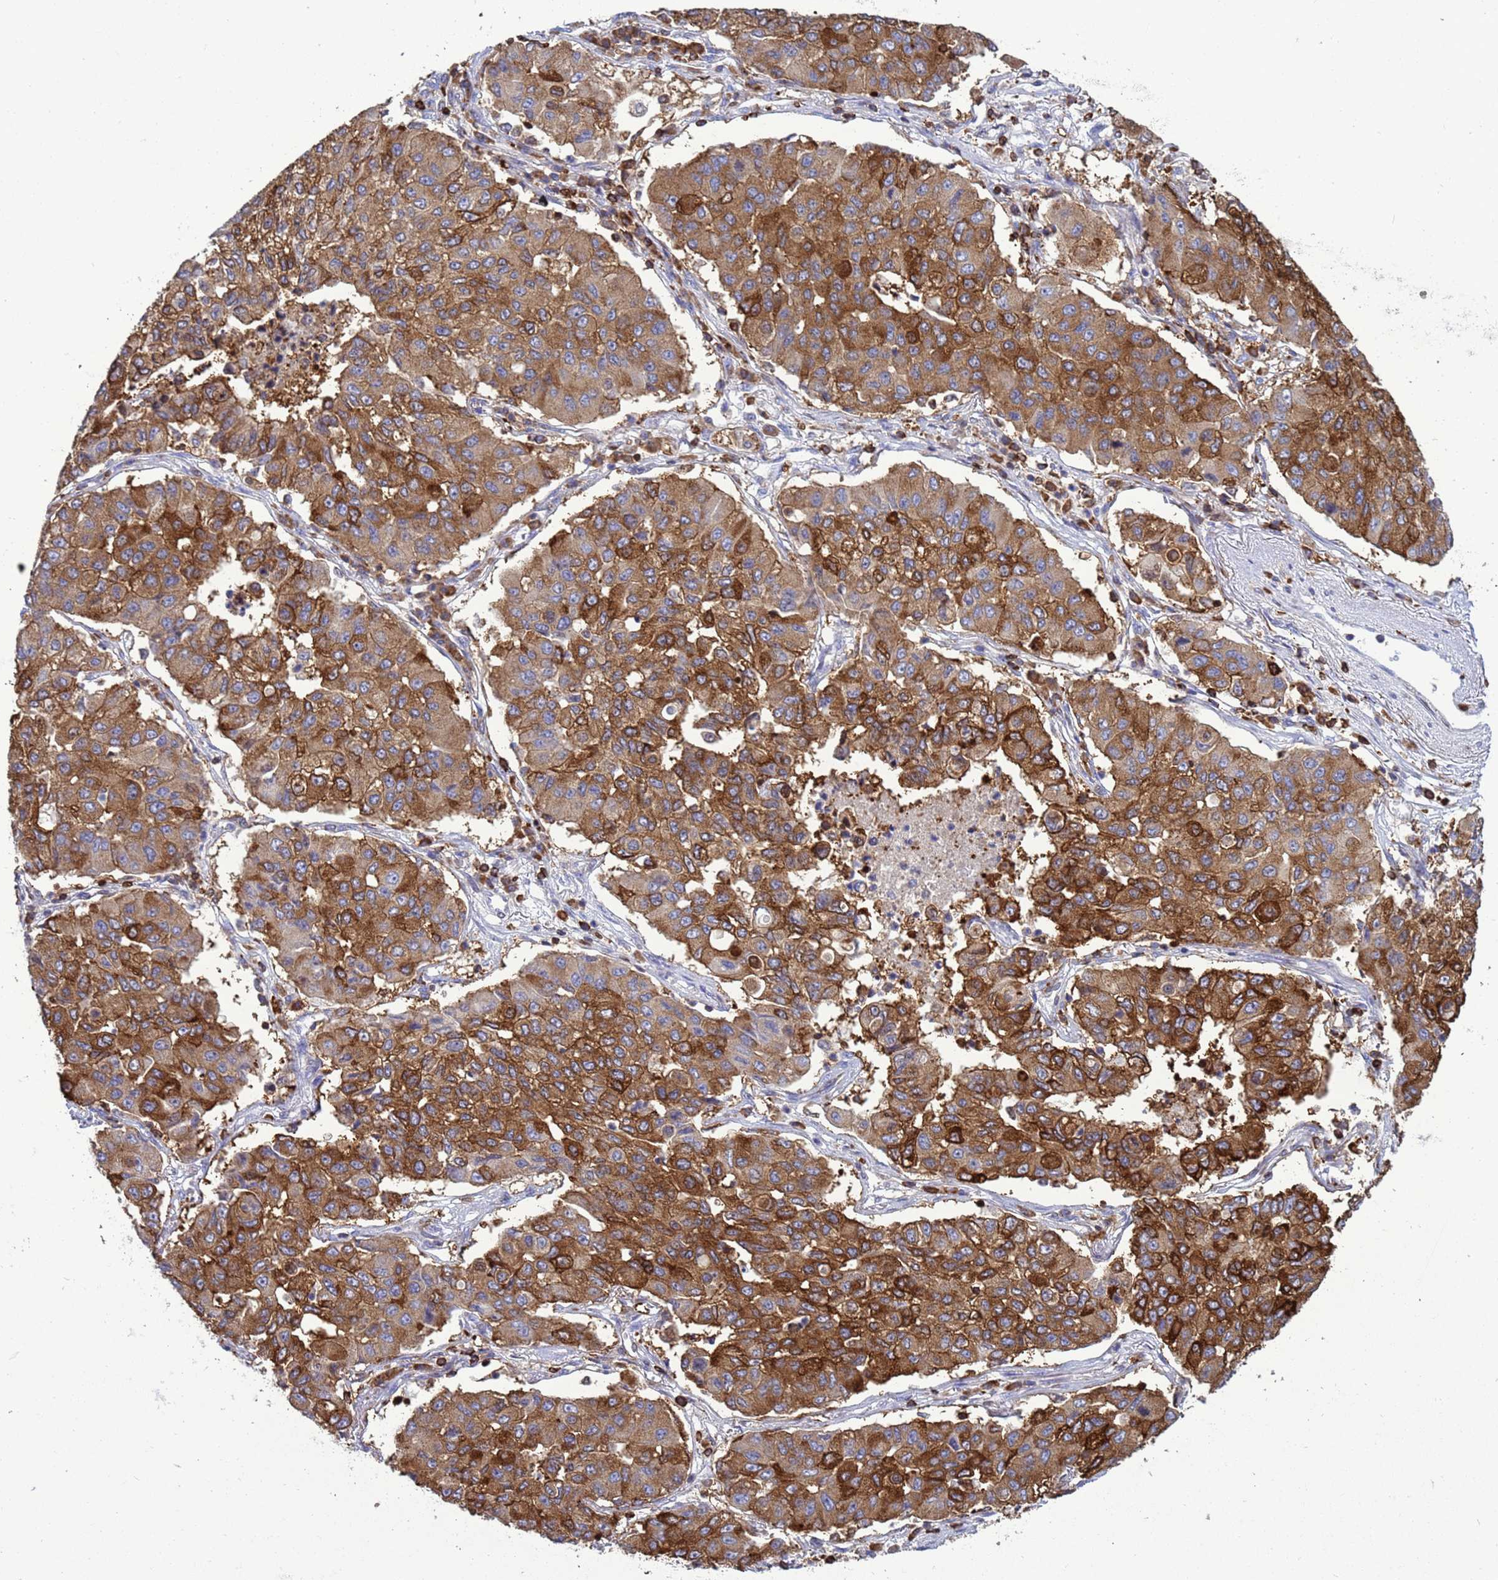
{"staining": {"intensity": "strong", "quantity": ">75%", "location": "cytoplasmic/membranous"}, "tissue": "lung cancer", "cell_type": "Tumor cells", "image_type": "cancer", "snomed": [{"axis": "morphology", "description": "Squamous cell carcinoma, NOS"}, {"axis": "topography", "description": "Lung"}], "caption": "Human lung cancer stained with a protein marker shows strong staining in tumor cells.", "gene": "EZR", "patient": {"sex": "male", "age": 74}}